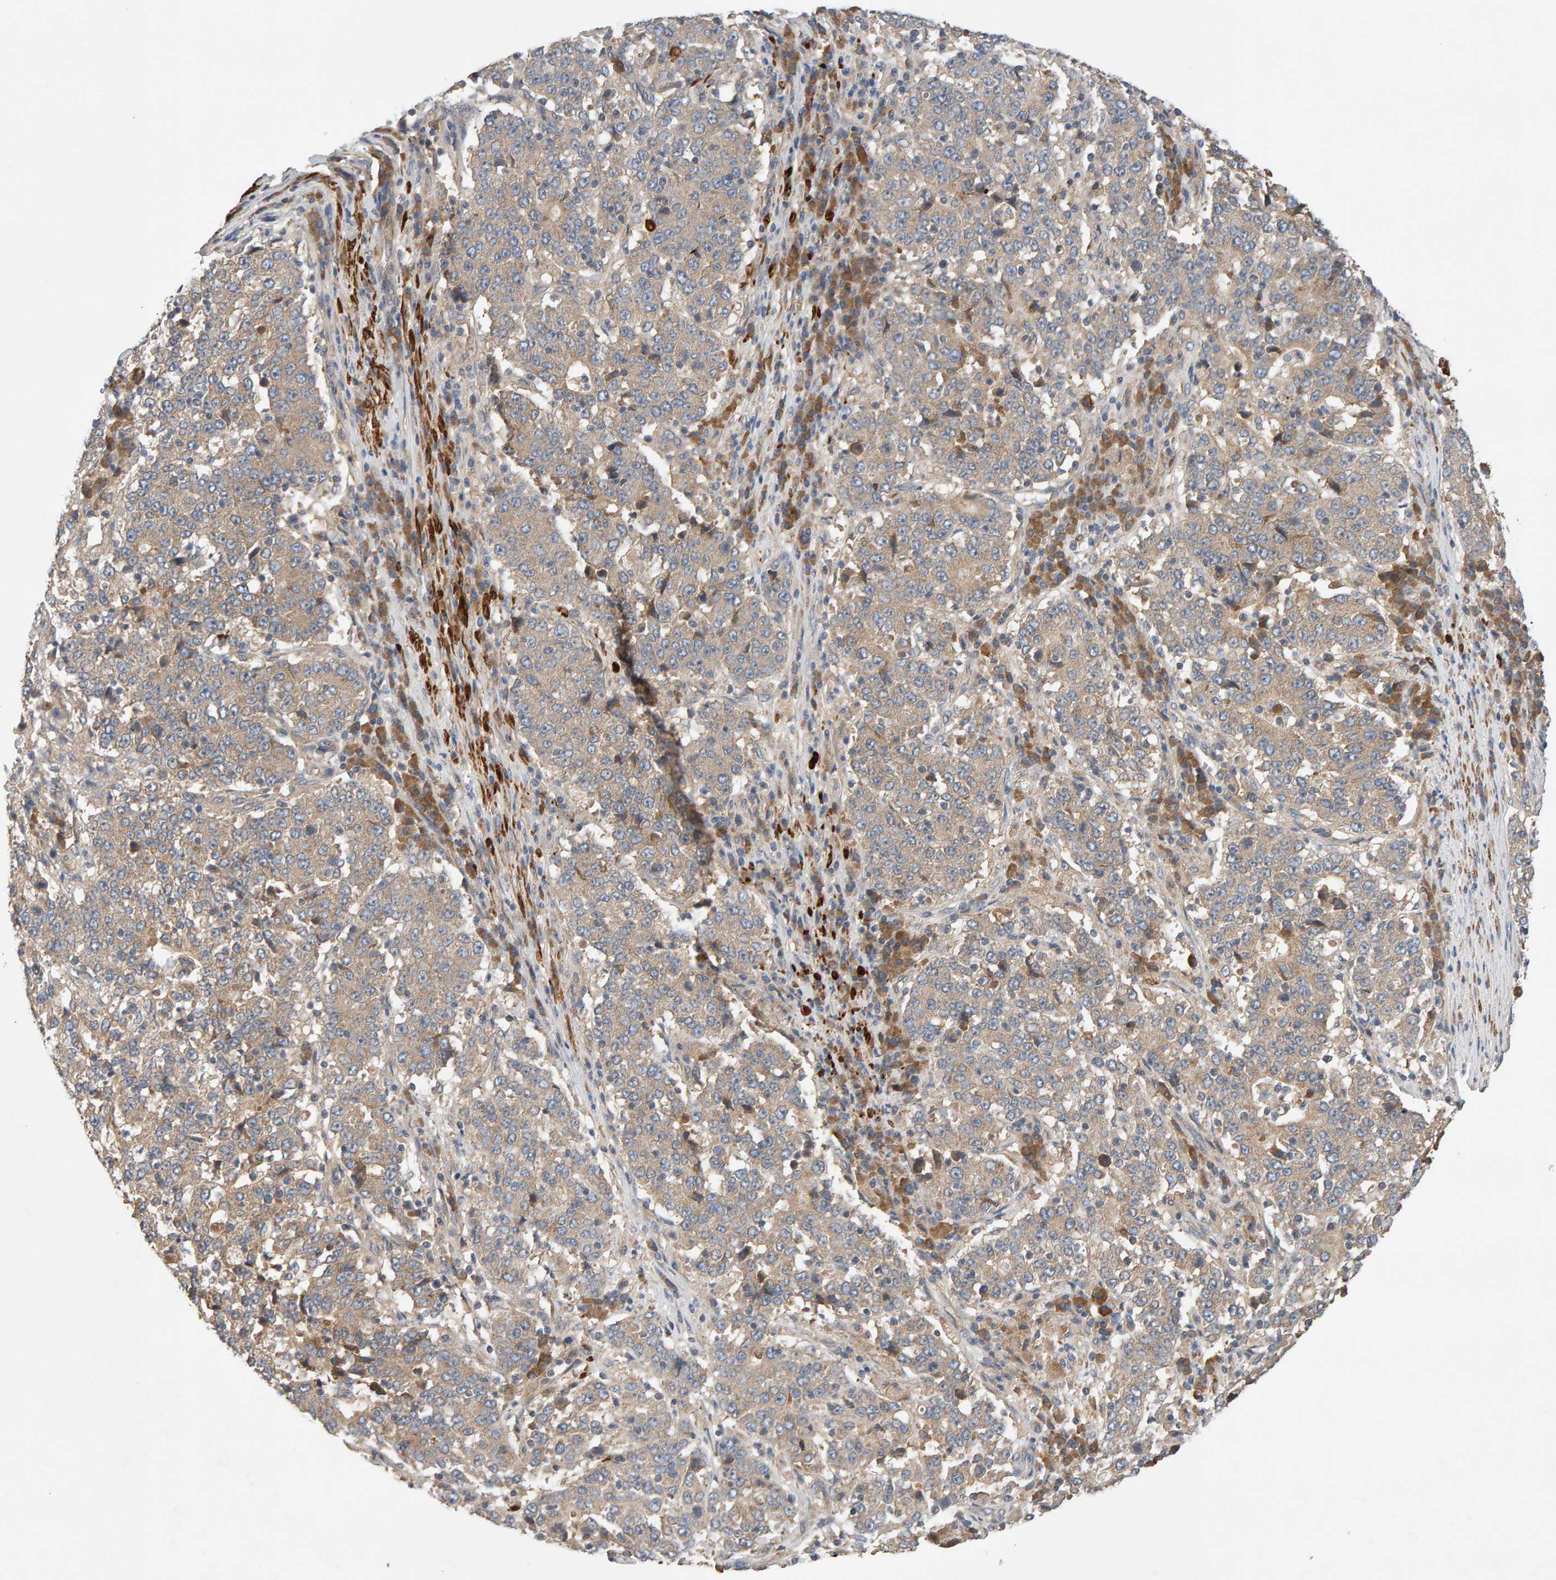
{"staining": {"intensity": "weak", "quantity": ">75%", "location": "cytoplasmic/membranous"}, "tissue": "stomach cancer", "cell_type": "Tumor cells", "image_type": "cancer", "snomed": [{"axis": "morphology", "description": "Adenocarcinoma, NOS"}, {"axis": "topography", "description": "Stomach"}], "caption": "Protein staining reveals weak cytoplasmic/membranous expression in about >75% of tumor cells in stomach adenocarcinoma.", "gene": "RNF19A", "patient": {"sex": "male", "age": 59}}